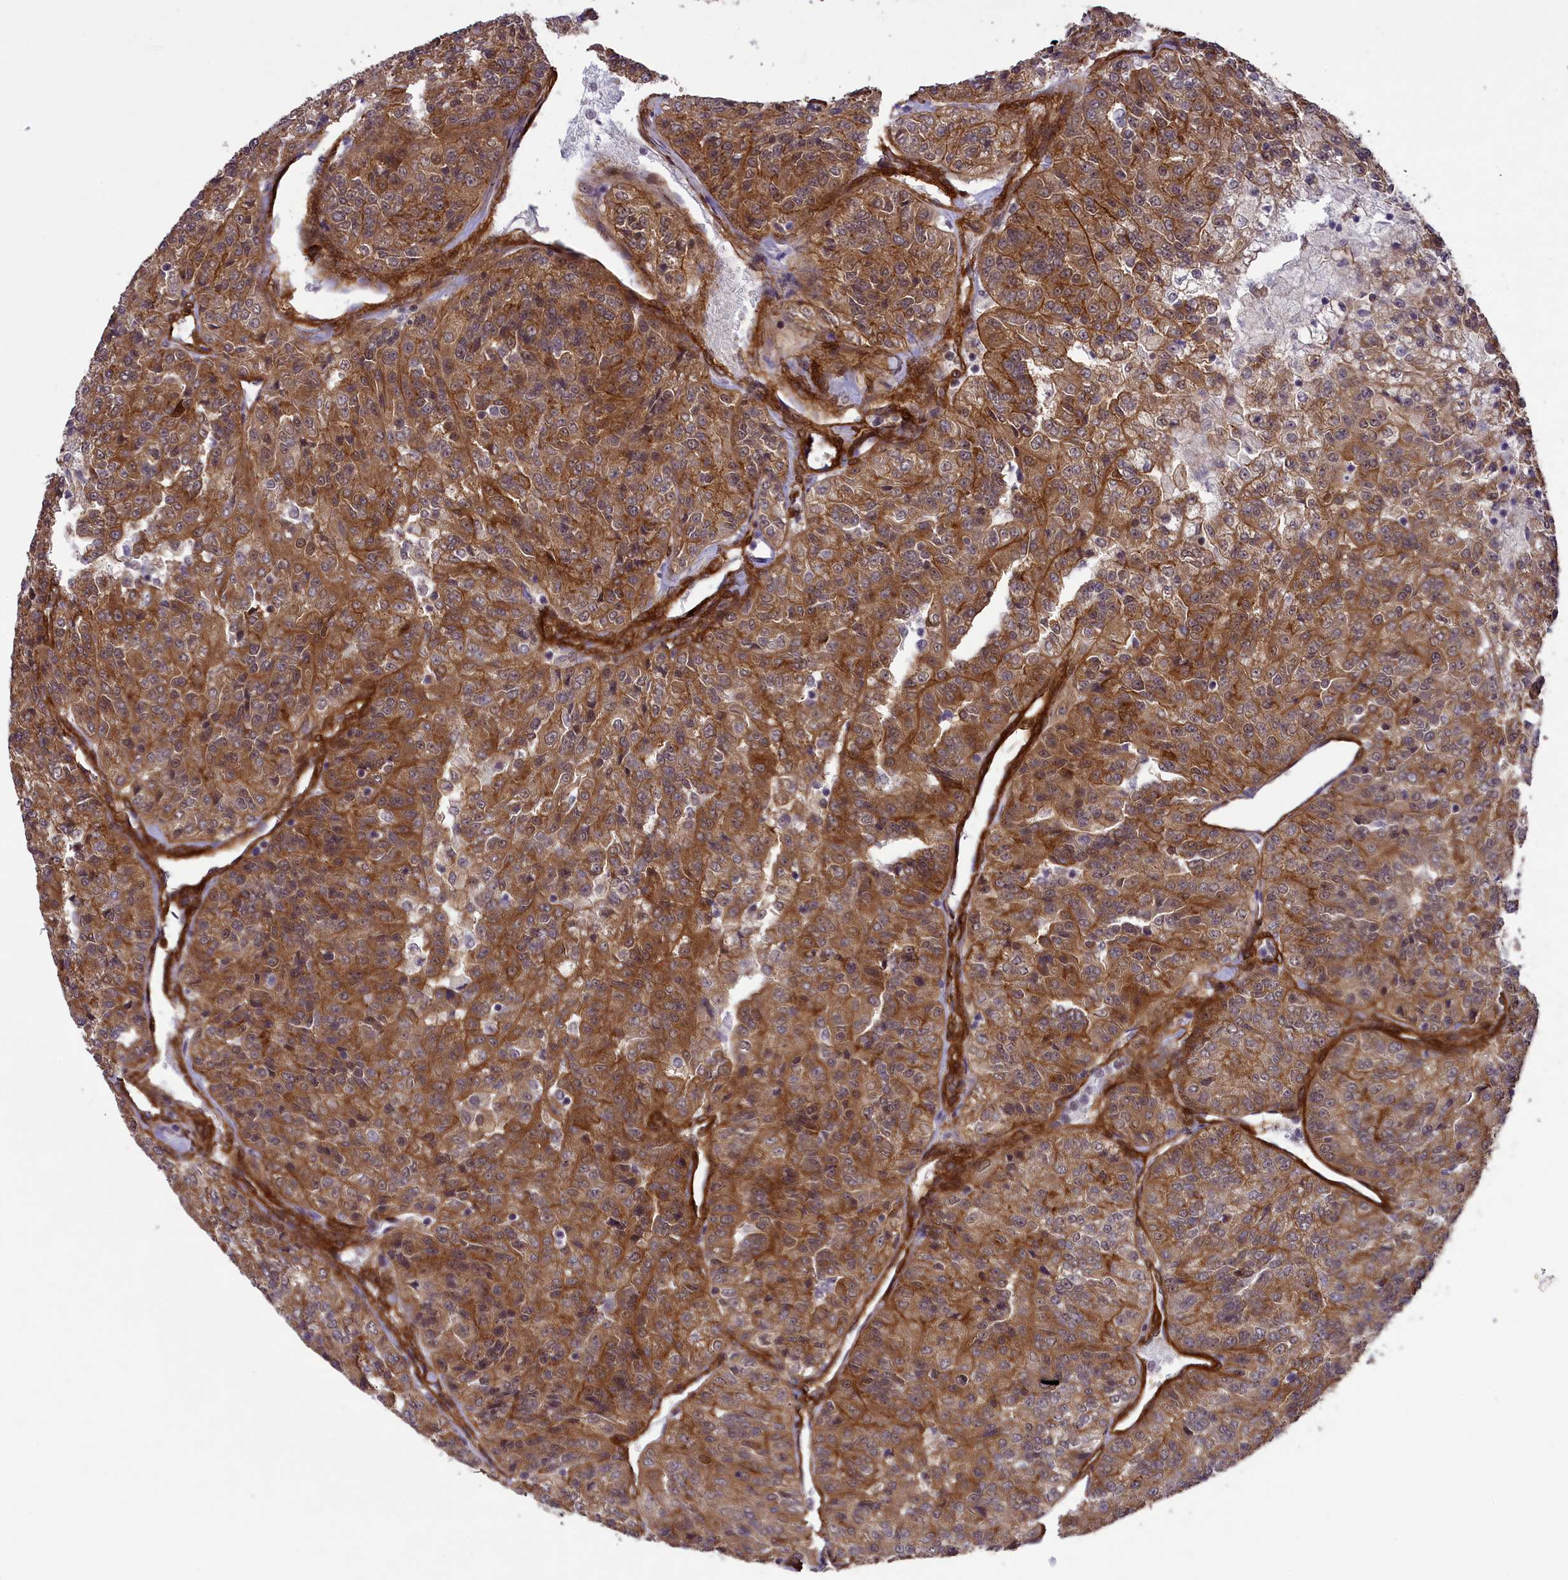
{"staining": {"intensity": "moderate", "quantity": ">75%", "location": "cytoplasmic/membranous"}, "tissue": "renal cancer", "cell_type": "Tumor cells", "image_type": "cancer", "snomed": [{"axis": "morphology", "description": "Adenocarcinoma, NOS"}, {"axis": "topography", "description": "Kidney"}], "caption": "Immunohistochemistry (IHC) of renal adenocarcinoma exhibits medium levels of moderate cytoplasmic/membranous staining in about >75% of tumor cells.", "gene": "TNS1", "patient": {"sex": "female", "age": 63}}